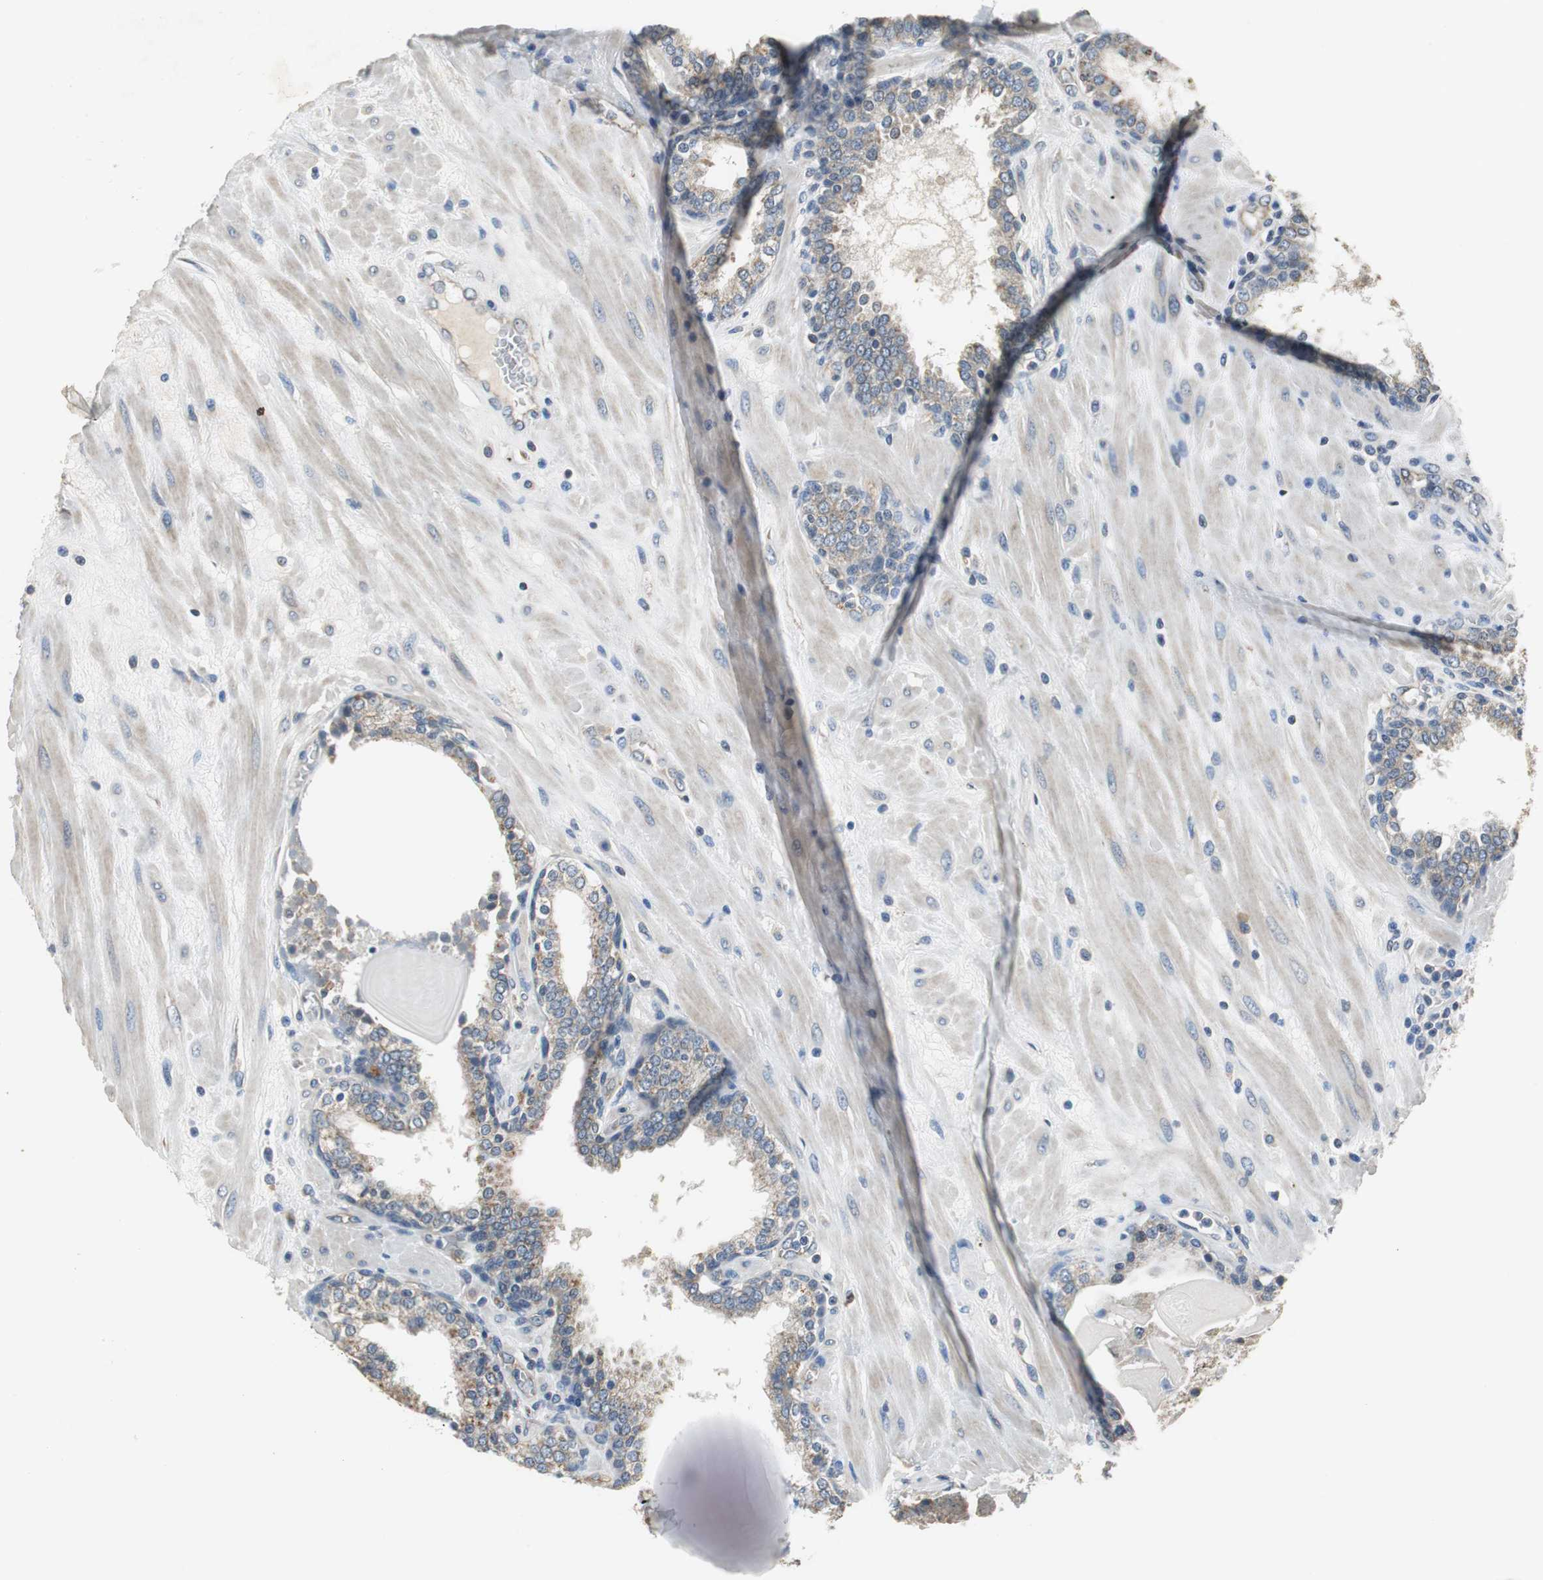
{"staining": {"intensity": "weak", "quantity": ">75%", "location": "cytoplasmic/membranous"}, "tissue": "prostate", "cell_type": "Glandular cells", "image_type": "normal", "snomed": [{"axis": "morphology", "description": "Normal tissue, NOS"}, {"axis": "topography", "description": "Prostate"}], "caption": "Benign prostate exhibits weak cytoplasmic/membranous positivity in approximately >75% of glandular cells (DAB IHC with brightfield microscopy, high magnification)..", "gene": "MTIF2", "patient": {"sex": "male", "age": 51}}